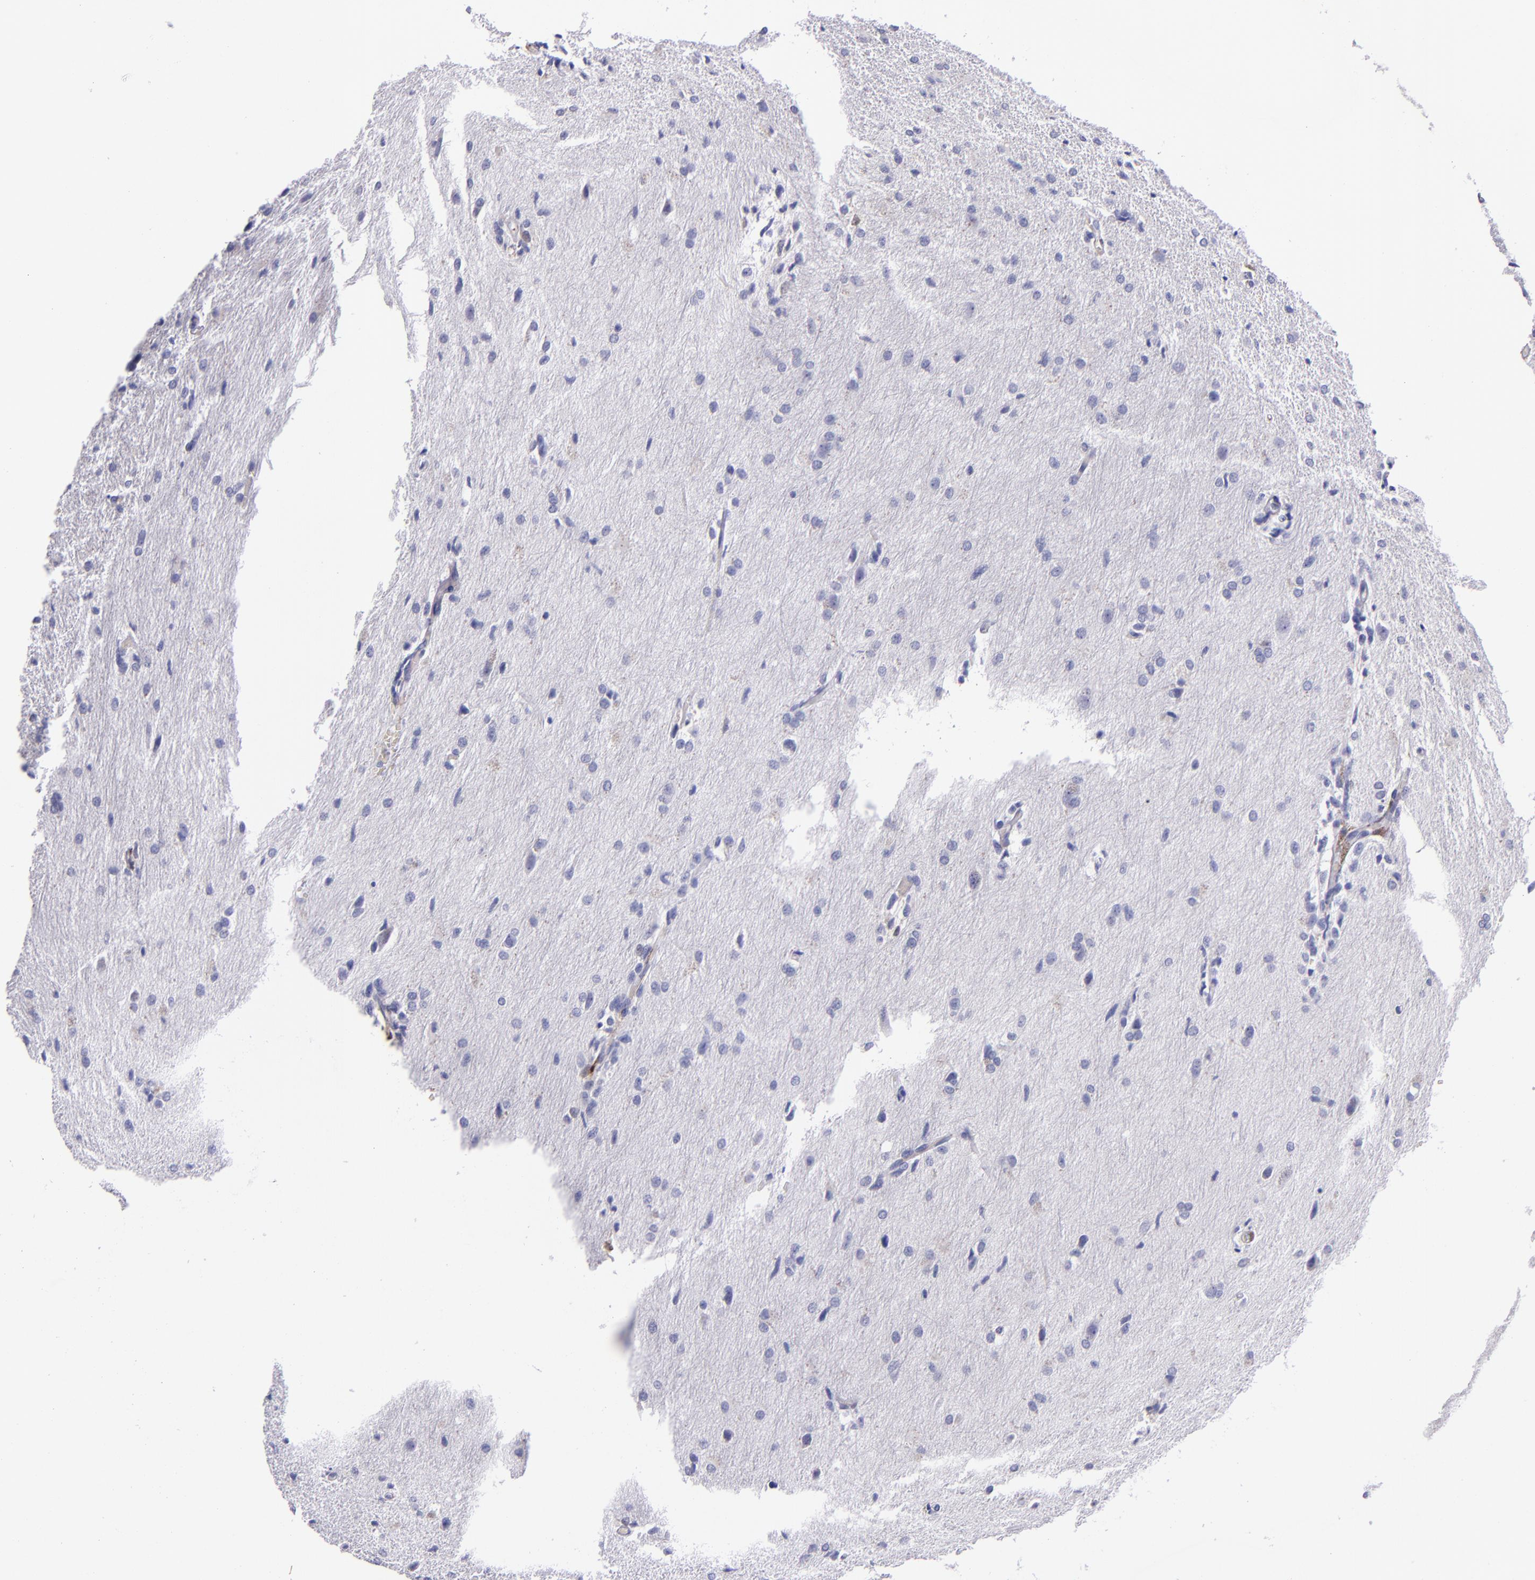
{"staining": {"intensity": "negative", "quantity": "none", "location": "none"}, "tissue": "glioma", "cell_type": "Tumor cells", "image_type": "cancer", "snomed": [{"axis": "morphology", "description": "Glioma, malignant, High grade"}, {"axis": "topography", "description": "Brain"}], "caption": "This is a image of IHC staining of glioma, which shows no staining in tumor cells. (DAB (3,3'-diaminobenzidine) IHC visualized using brightfield microscopy, high magnification).", "gene": "F13A1", "patient": {"sex": "male", "age": 68}}